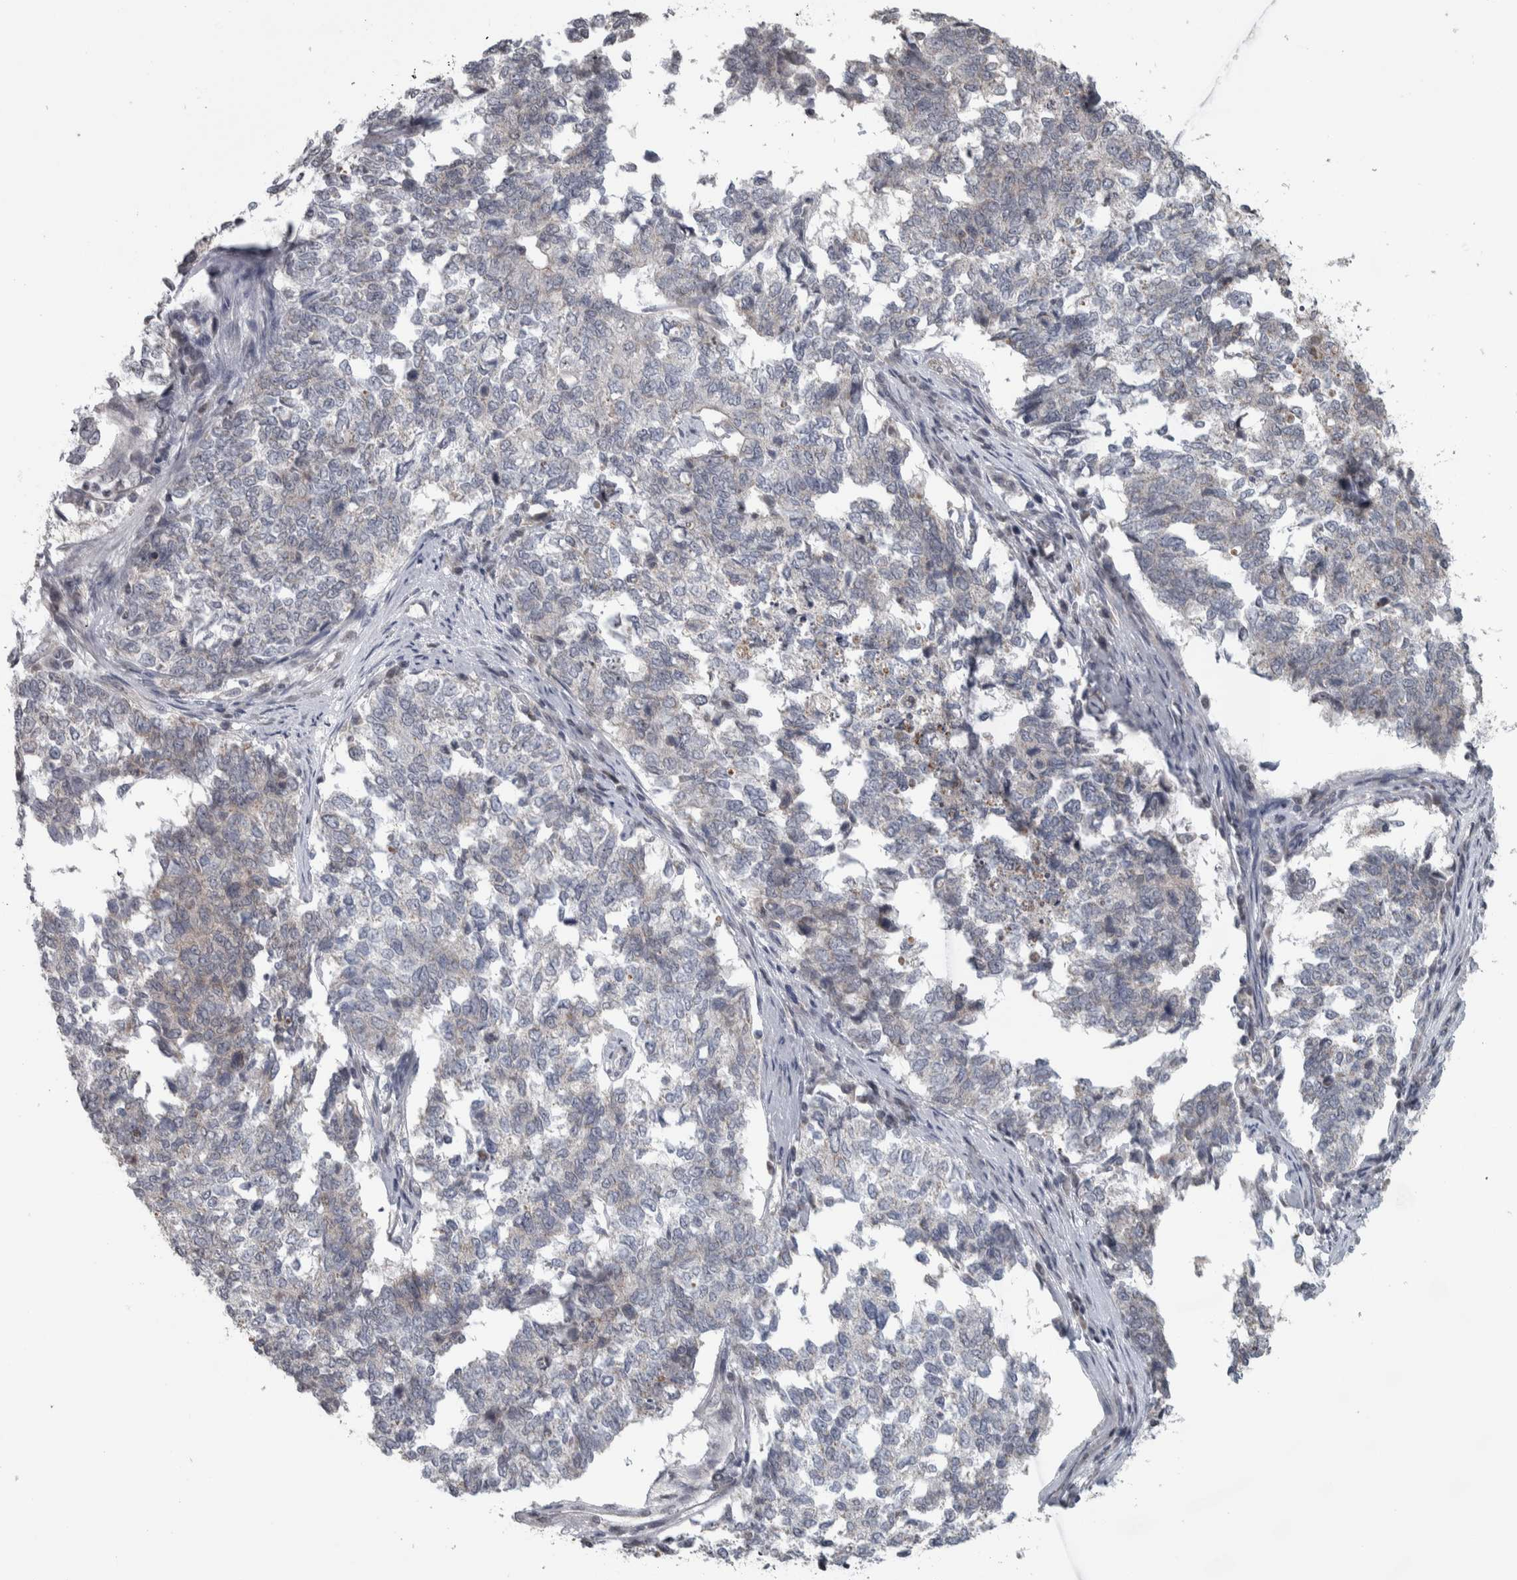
{"staining": {"intensity": "negative", "quantity": "none", "location": "none"}, "tissue": "cervical cancer", "cell_type": "Tumor cells", "image_type": "cancer", "snomed": [{"axis": "morphology", "description": "Squamous cell carcinoma, NOS"}, {"axis": "topography", "description": "Cervix"}], "caption": "Immunohistochemistry (IHC) of human cervical cancer (squamous cell carcinoma) displays no staining in tumor cells. The staining is performed using DAB (3,3'-diaminobenzidine) brown chromogen with nuclei counter-stained in using hematoxylin.", "gene": "CWC27", "patient": {"sex": "female", "age": 63}}